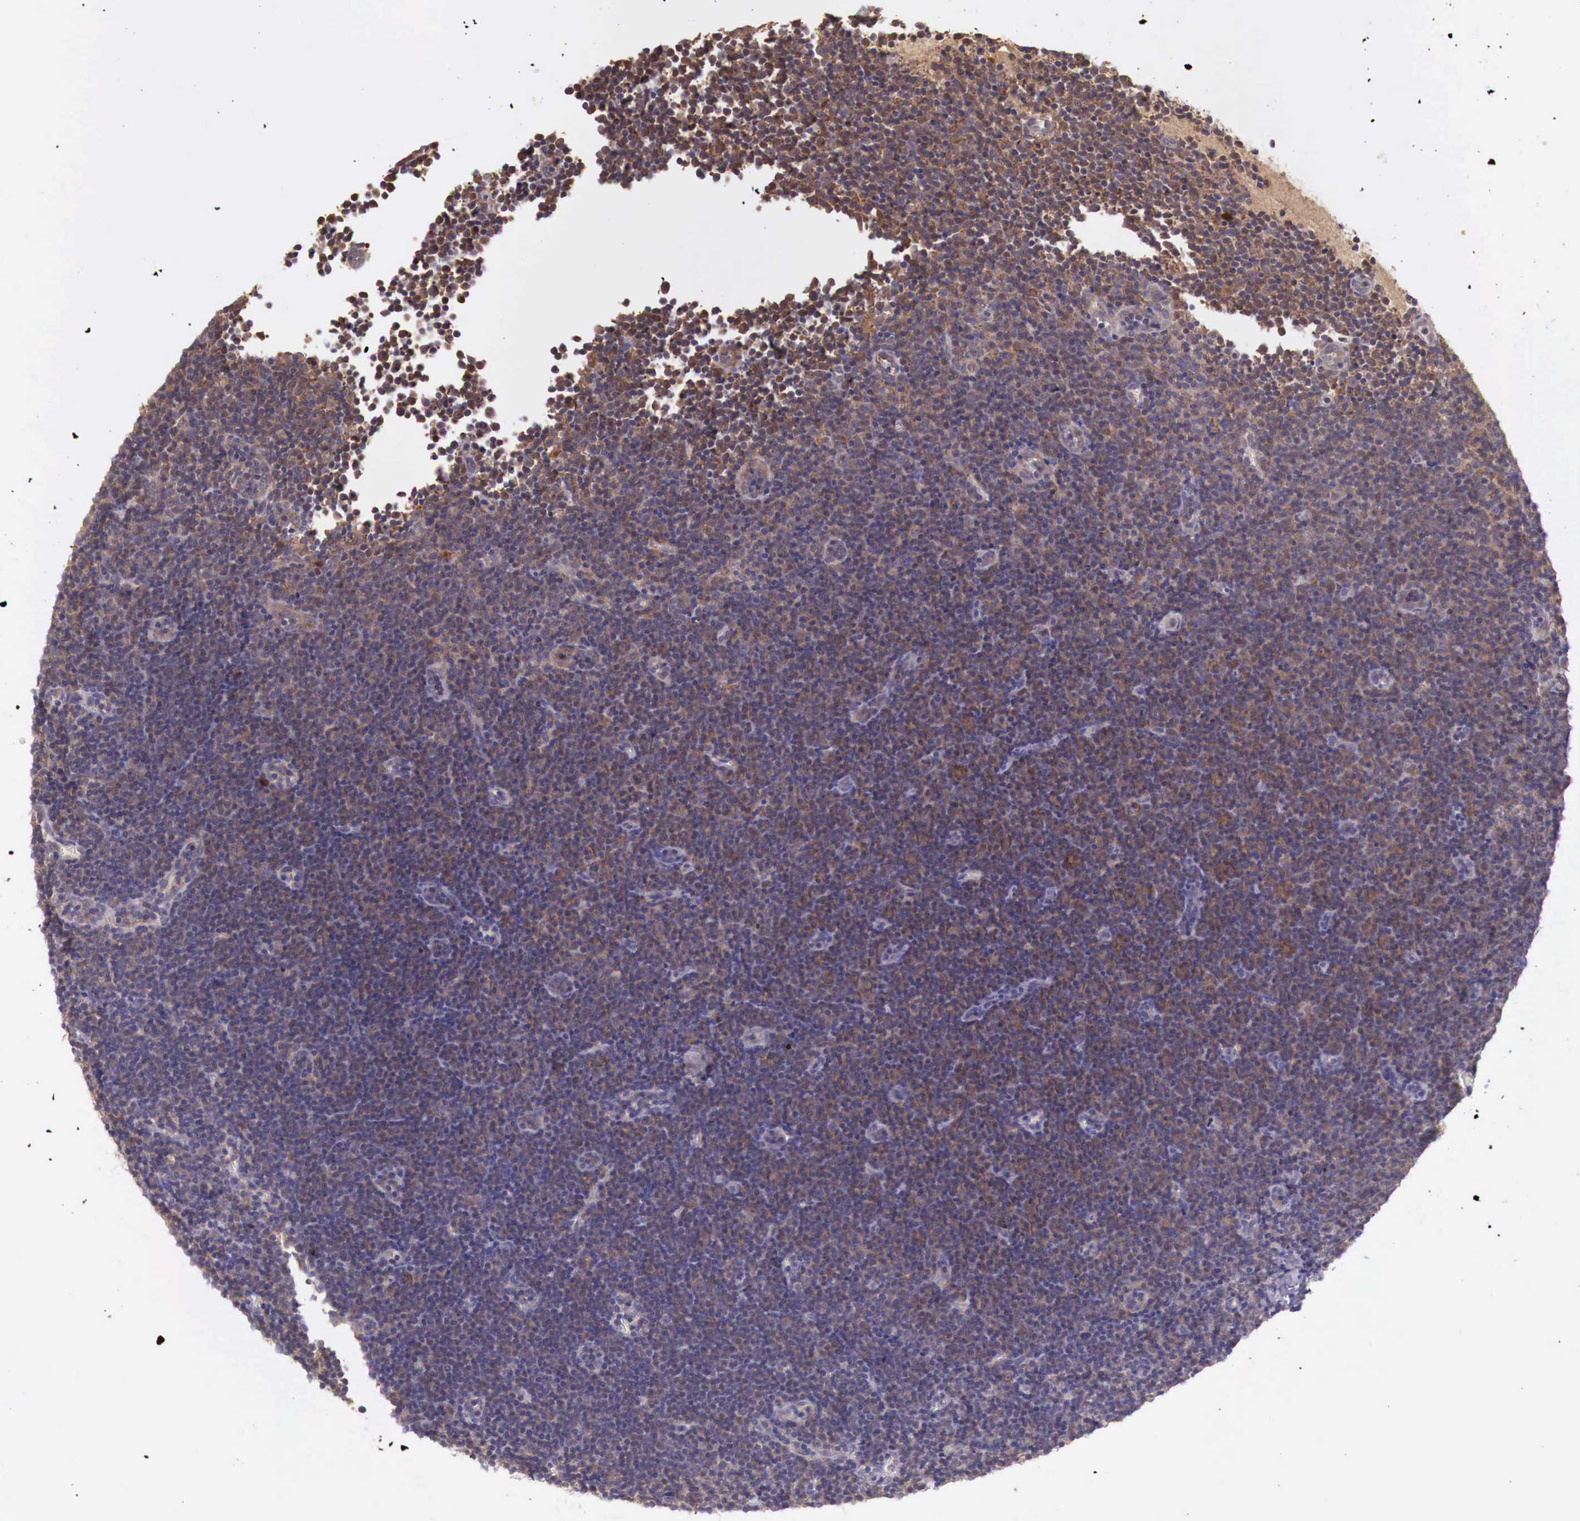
{"staining": {"intensity": "weak", "quantity": ">75%", "location": "cytoplasmic/membranous"}, "tissue": "lymphoma", "cell_type": "Tumor cells", "image_type": "cancer", "snomed": [{"axis": "morphology", "description": "Malignant lymphoma, non-Hodgkin's type, Low grade"}, {"axis": "topography", "description": "Lymph node"}], "caption": "A high-resolution micrograph shows immunohistochemistry (IHC) staining of lymphoma, which demonstrates weak cytoplasmic/membranous staining in approximately >75% of tumor cells. (Stains: DAB in brown, nuclei in blue, Microscopy: brightfield microscopy at high magnification).", "gene": "GAB2", "patient": {"sex": "male", "age": 57}}